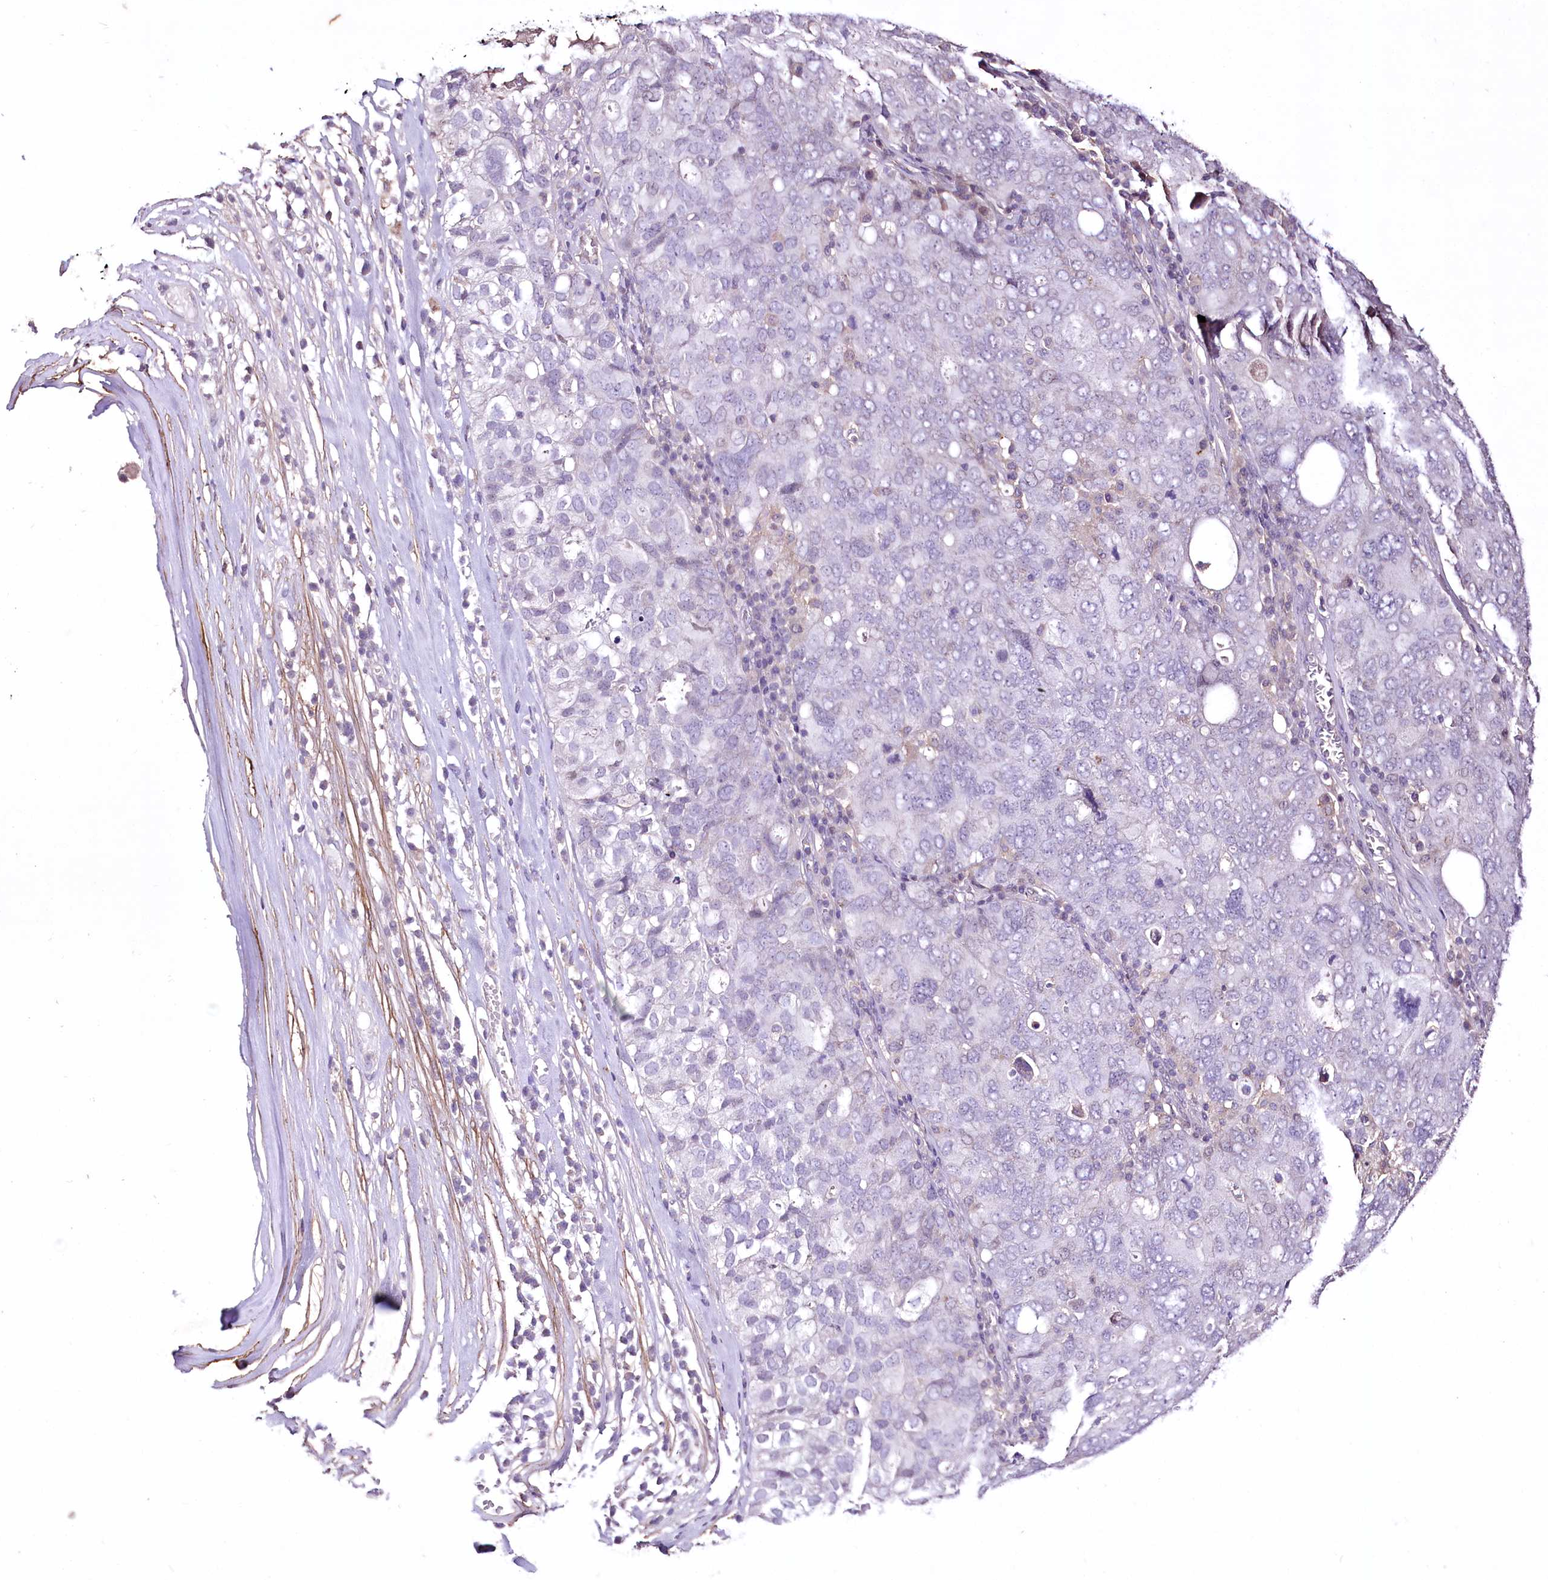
{"staining": {"intensity": "negative", "quantity": "none", "location": "none"}, "tissue": "ovarian cancer", "cell_type": "Tumor cells", "image_type": "cancer", "snomed": [{"axis": "morphology", "description": "Carcinoma, endometroid"}, {"axis": "topography", "description": "Ovary"}], "caption": "Immunohistochemistry photomicrograph of neoplastic tissue: human ovarian cancer (endometroid carcinoma) stained with DAB demonstrates no significant protein positivity in tumor cells.", "gene": "ENPP1", "patient": {"sex": "female", "age": 62}}